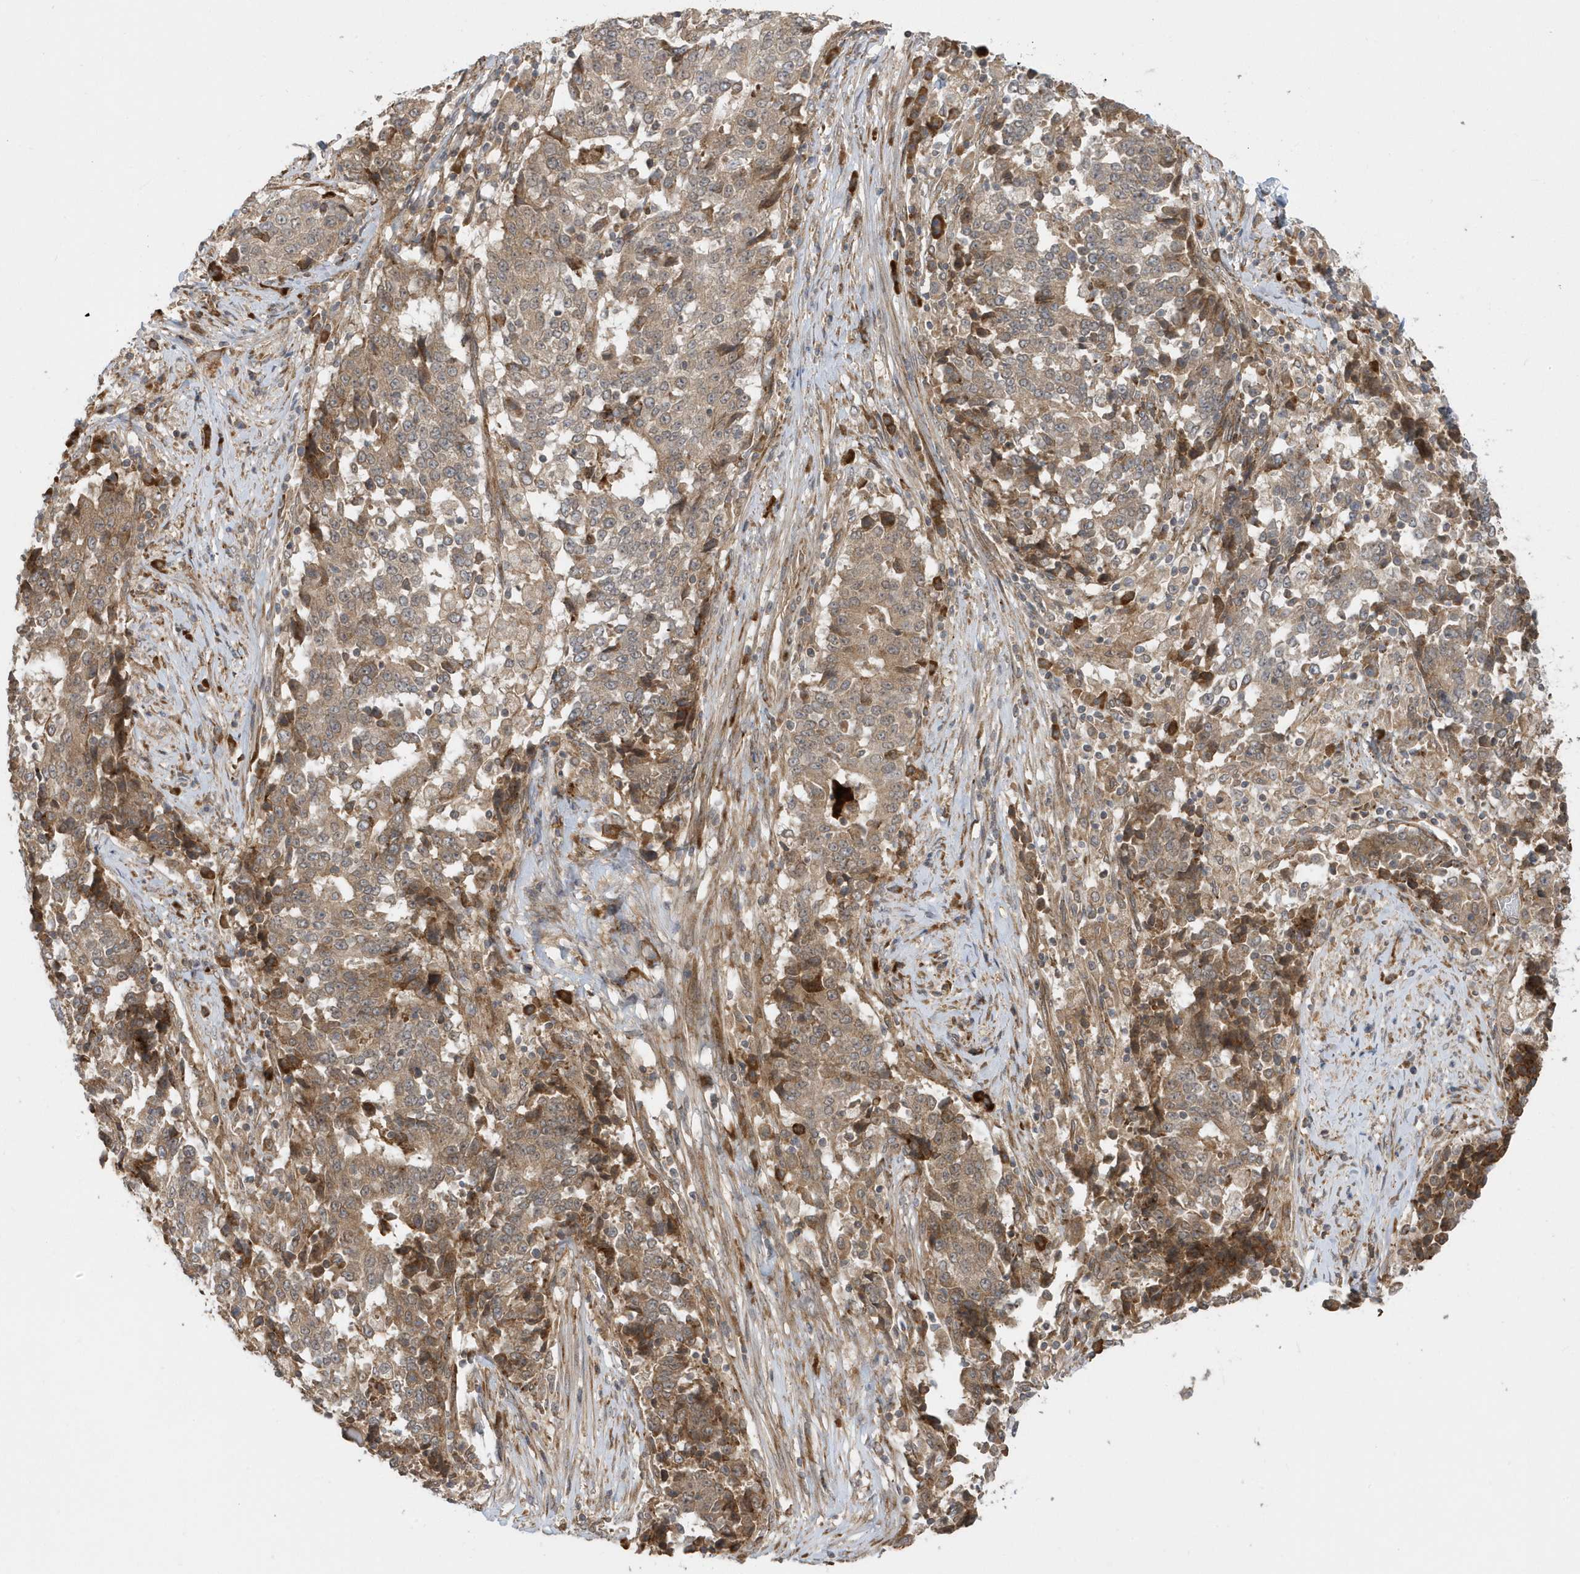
{"staining": {"intensity": "moderate", "quantity": ">75%", "location": "cytoplasmic/membranous"}, "tissue": "stomach cancer", "cell_type": "Tumor cells", "image_type": "cancer", "snomed": [{"axis": "morphology", "description": "Adenocarcinoma, NOS"}, {"axis": "topography", "description": "Stomach"}], "caption": "High-power microscopy captured an immunohistochemistry micrograph of stomach cancer, revealing moderate cytoplasmic/membranous staining in about >75% of tumor cells.", "gene": "METTL21A", "patient": {"sex": "male", "age": 59}}